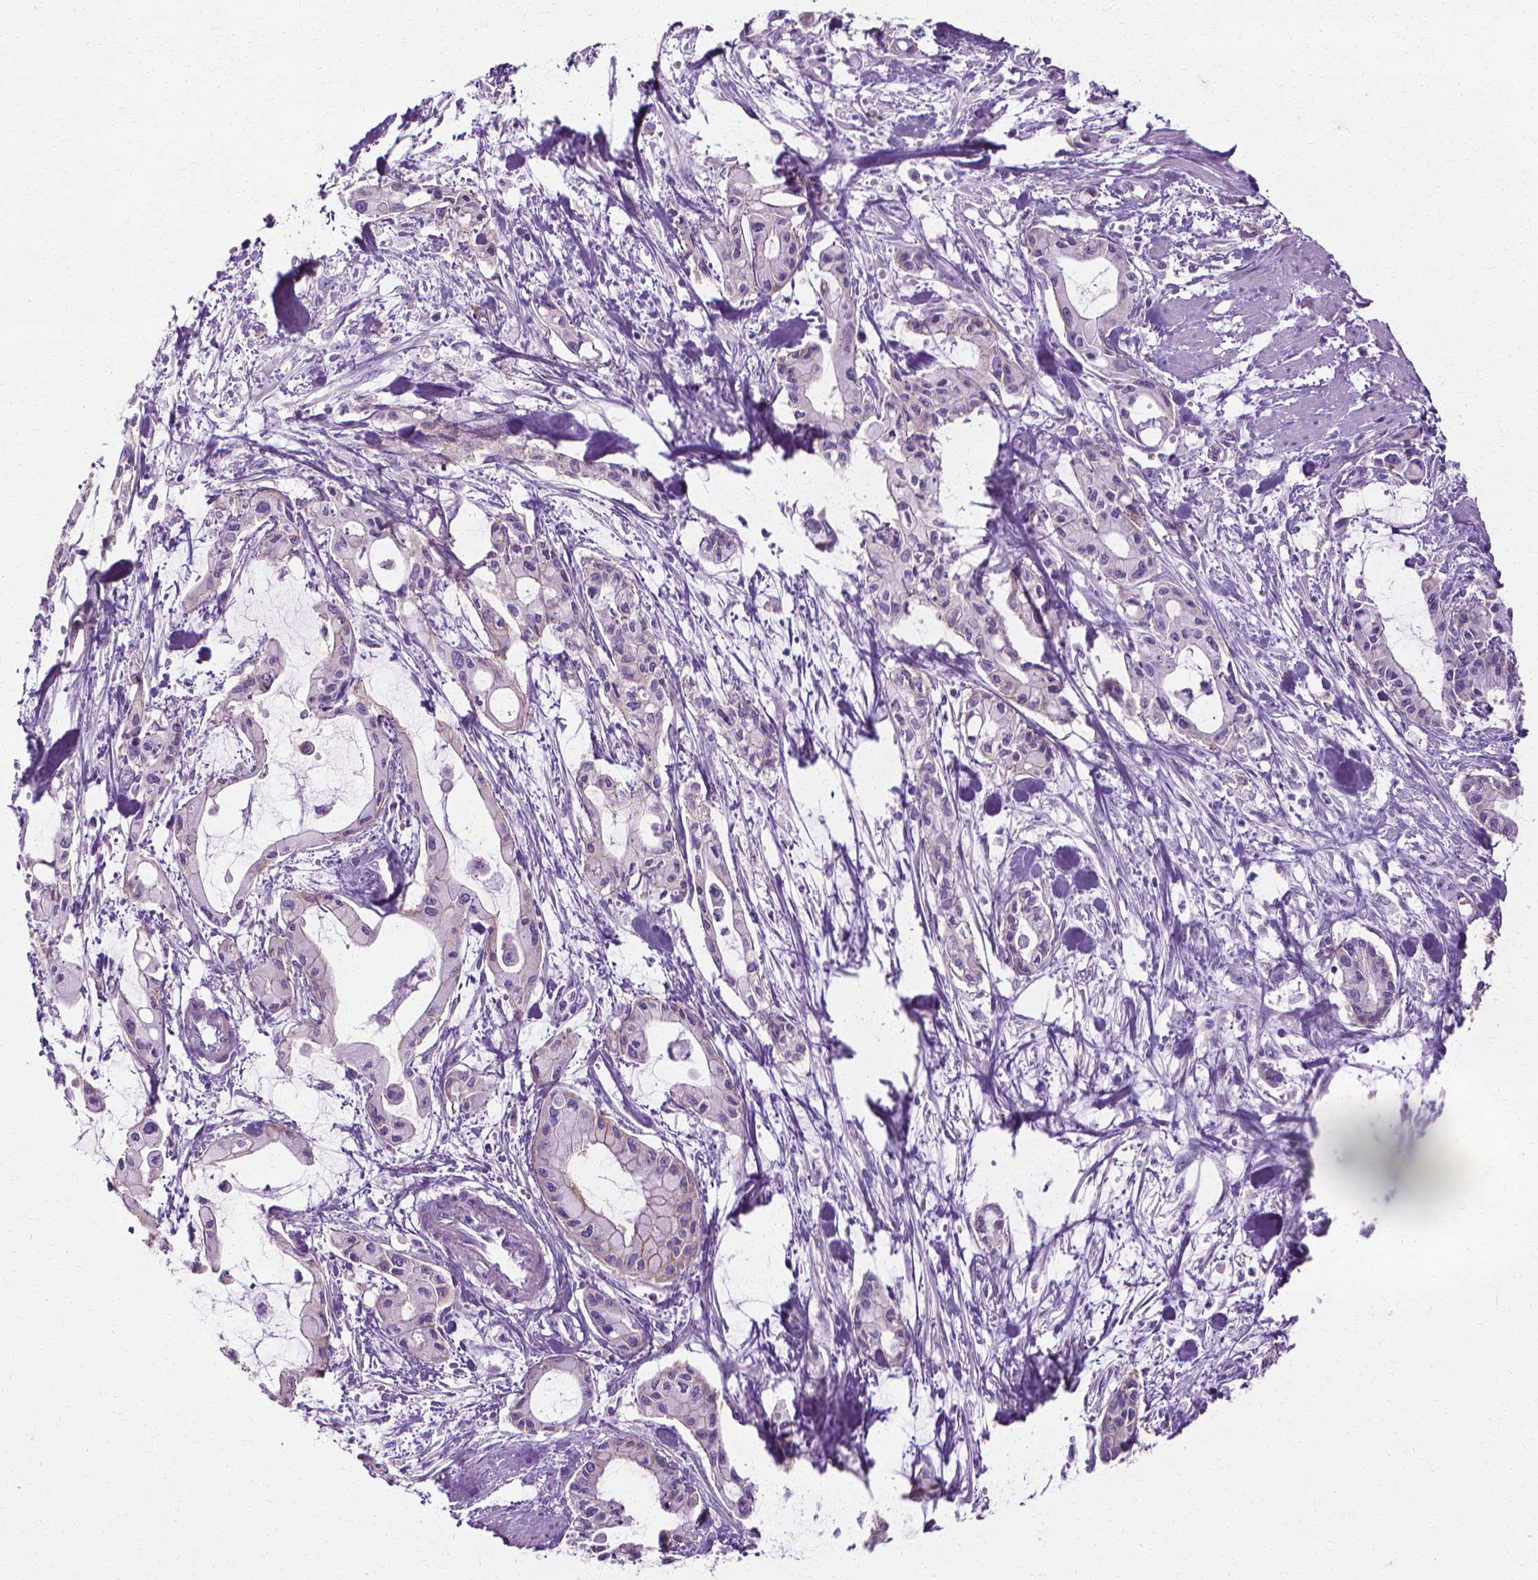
{"staining": {"intensity": "negative", "quantity": "none", "location": "none"}, "tissue": "pancreatic cancer", "cell_type": "Tumor cells", "image_type": "cancer", "snomed": [{"axis": "morphology", "description": "Adenocarcinoma, NOS"}, {"axis": "topography", "description": "Pancreas"}], "caption": "An image of adenocarcinoma (pancreatic) stained for a protein displays no brown staining in tumor cells. (IHC, brightfield microscopy, high magnification).", "gene": "CFAP157", "patient": {"sex": "male", "age": 48}}